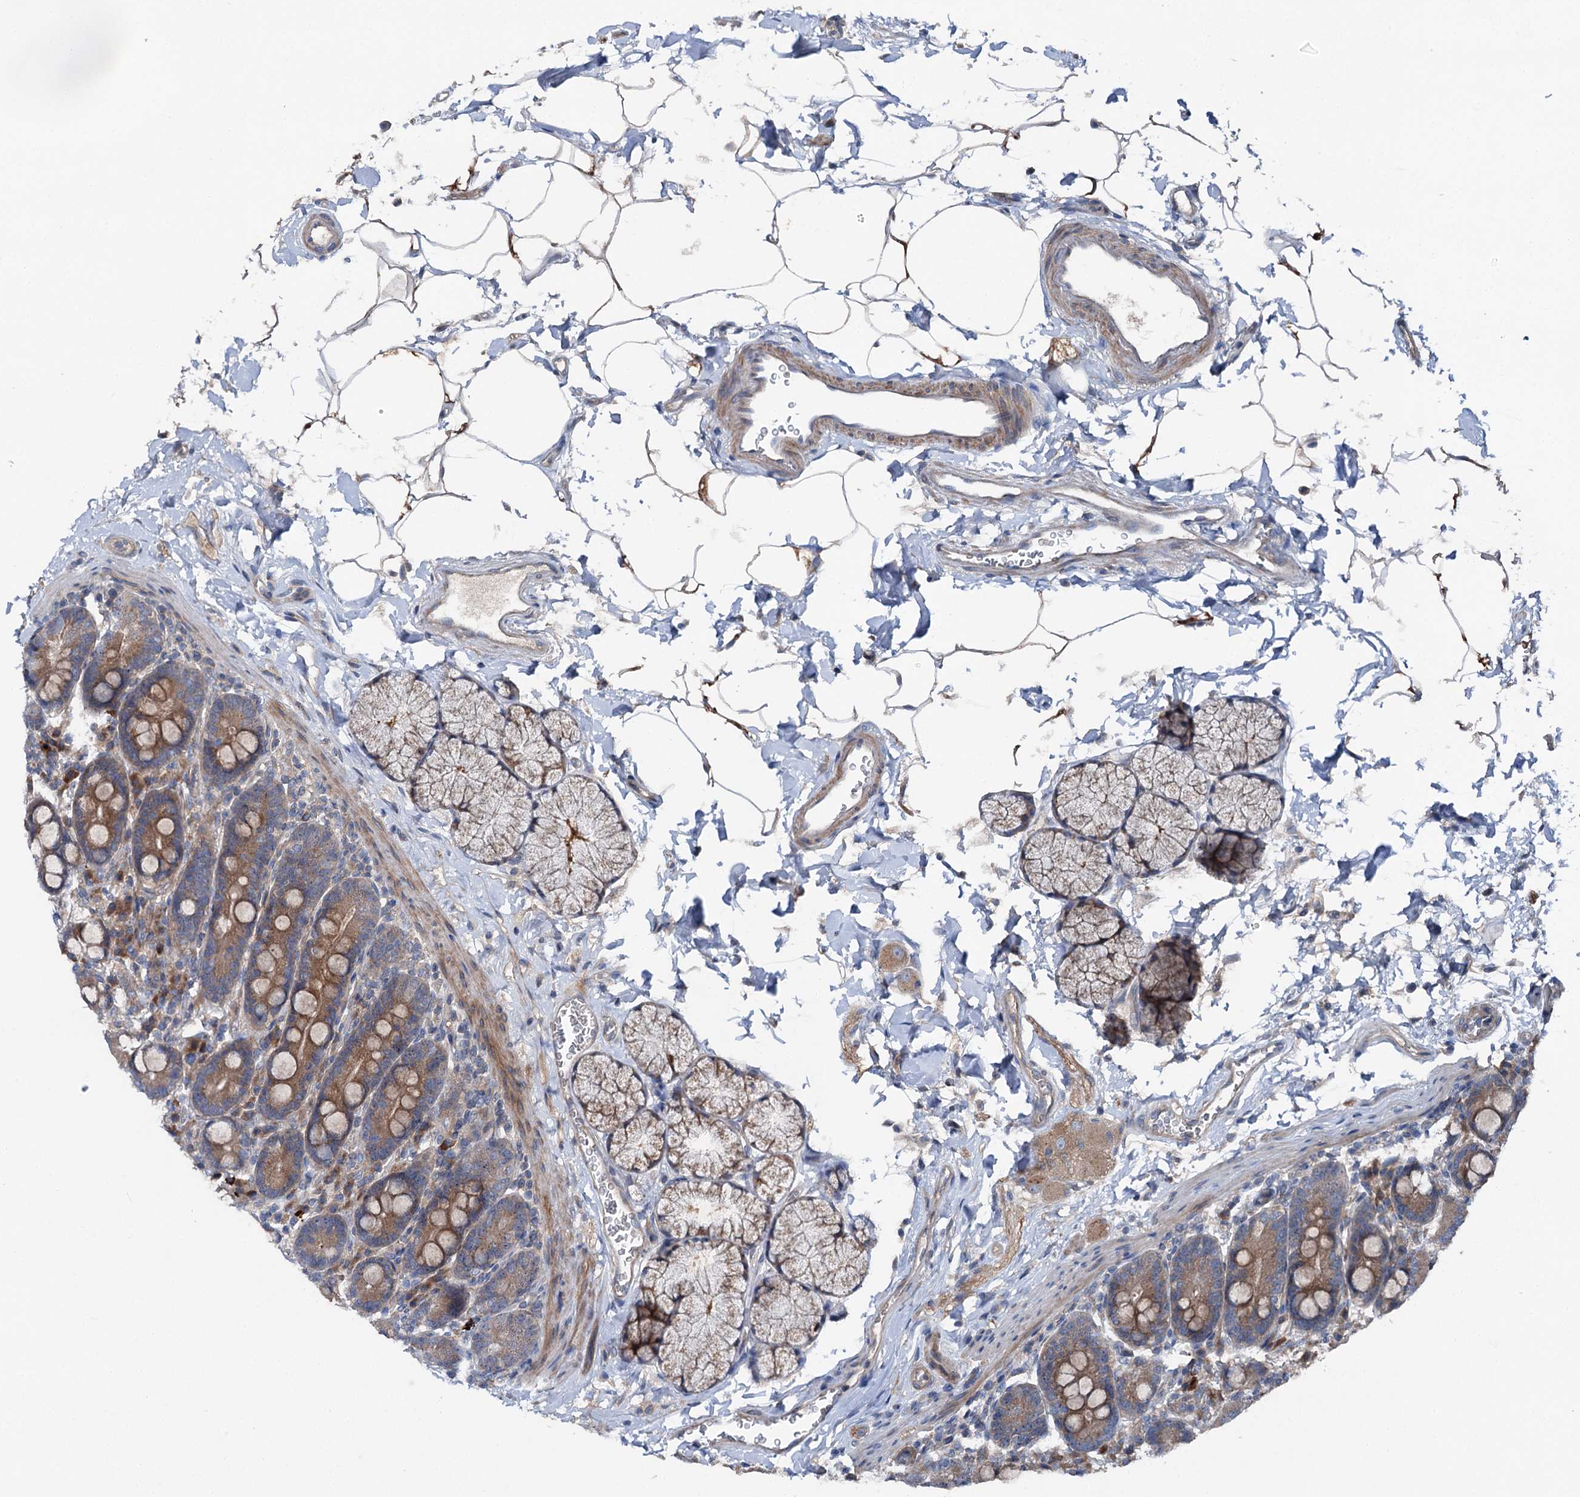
{"staining": {"intensity": "moderate", "quantity": ">75%", "location": "cytoplasmic/membranous"}, "tissue": "duodenum", "cell_type": "Glandular cells", "image_type": "normal", "snomed": [{"axis": "morphology", "description": "Normal tissue, NOS"}, {"axis": "topography", "description": "Duodenum"}], "caption": "Brown immunohistochemical staining in benign human duodenum reveals moderate cytoplasmic/membranous expression in approximately >75% of glandular cells.", "gene": "SLC22A25", "patient": {"sex": "male", "age": 35}}